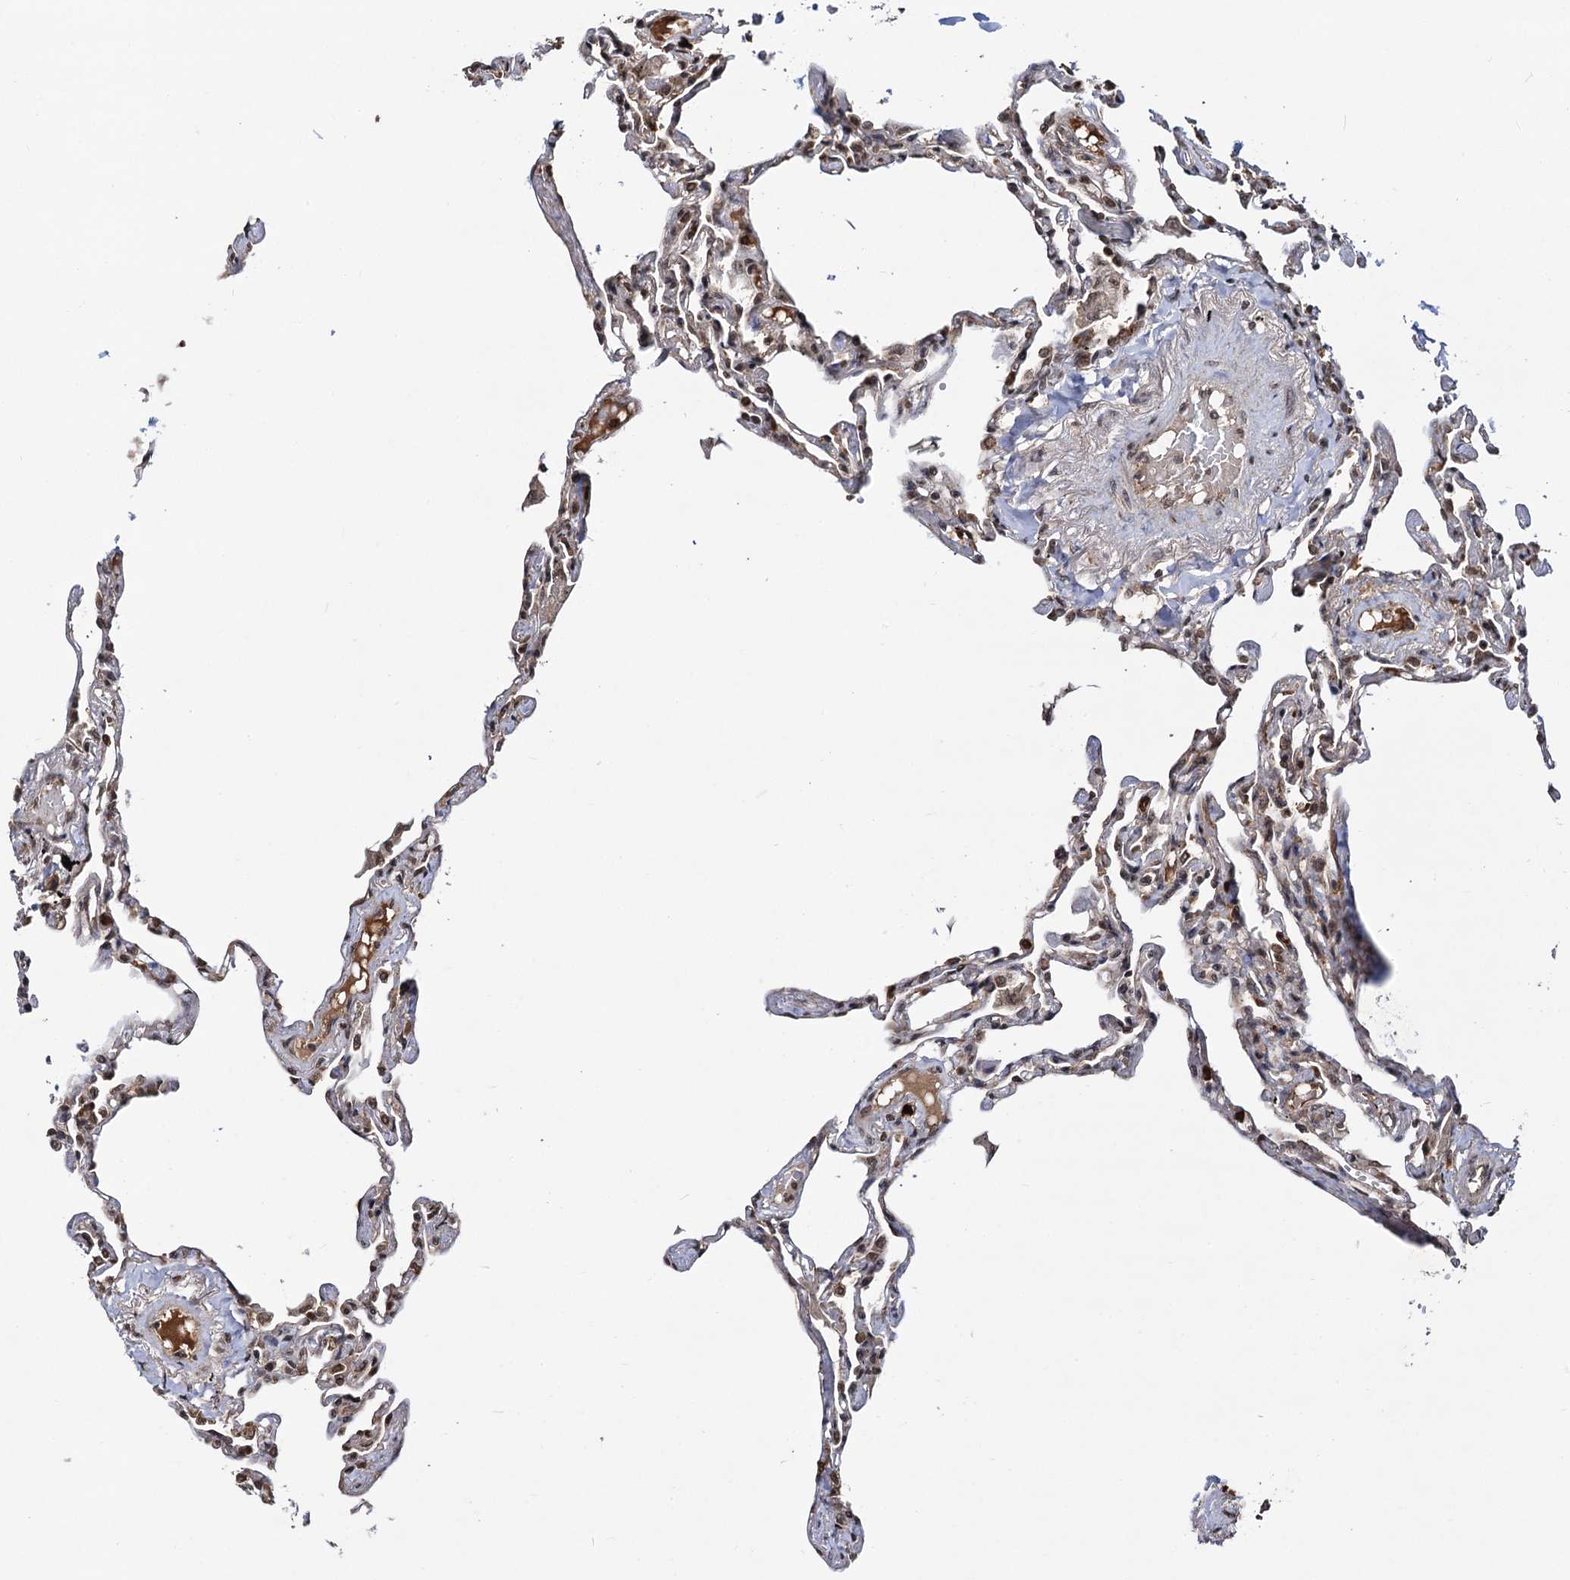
{"staining": {"intensity": "moderate", "quantity": "25%-75%", "location": "cytoplasmic/membranous,nuclear"}, "tissue": "lung", "cell_type": "Alveolar cells", "image_type": "normal", "snomed": [{"axis": "morphology", "description": "Normal tissue, NOS"}, {"axis": "topography", "description": "Lung"}], "caption": "The photomicrograph exhibits immunohistochemical staining of unremarkable lung. There is moderate cytoplasmic/membranous,nuclear positivity is appreciated in approximately 25%-75% of alveolar cells.", "gene": "SFSWAP", "patient": {"sex": "female", "age": 67}}